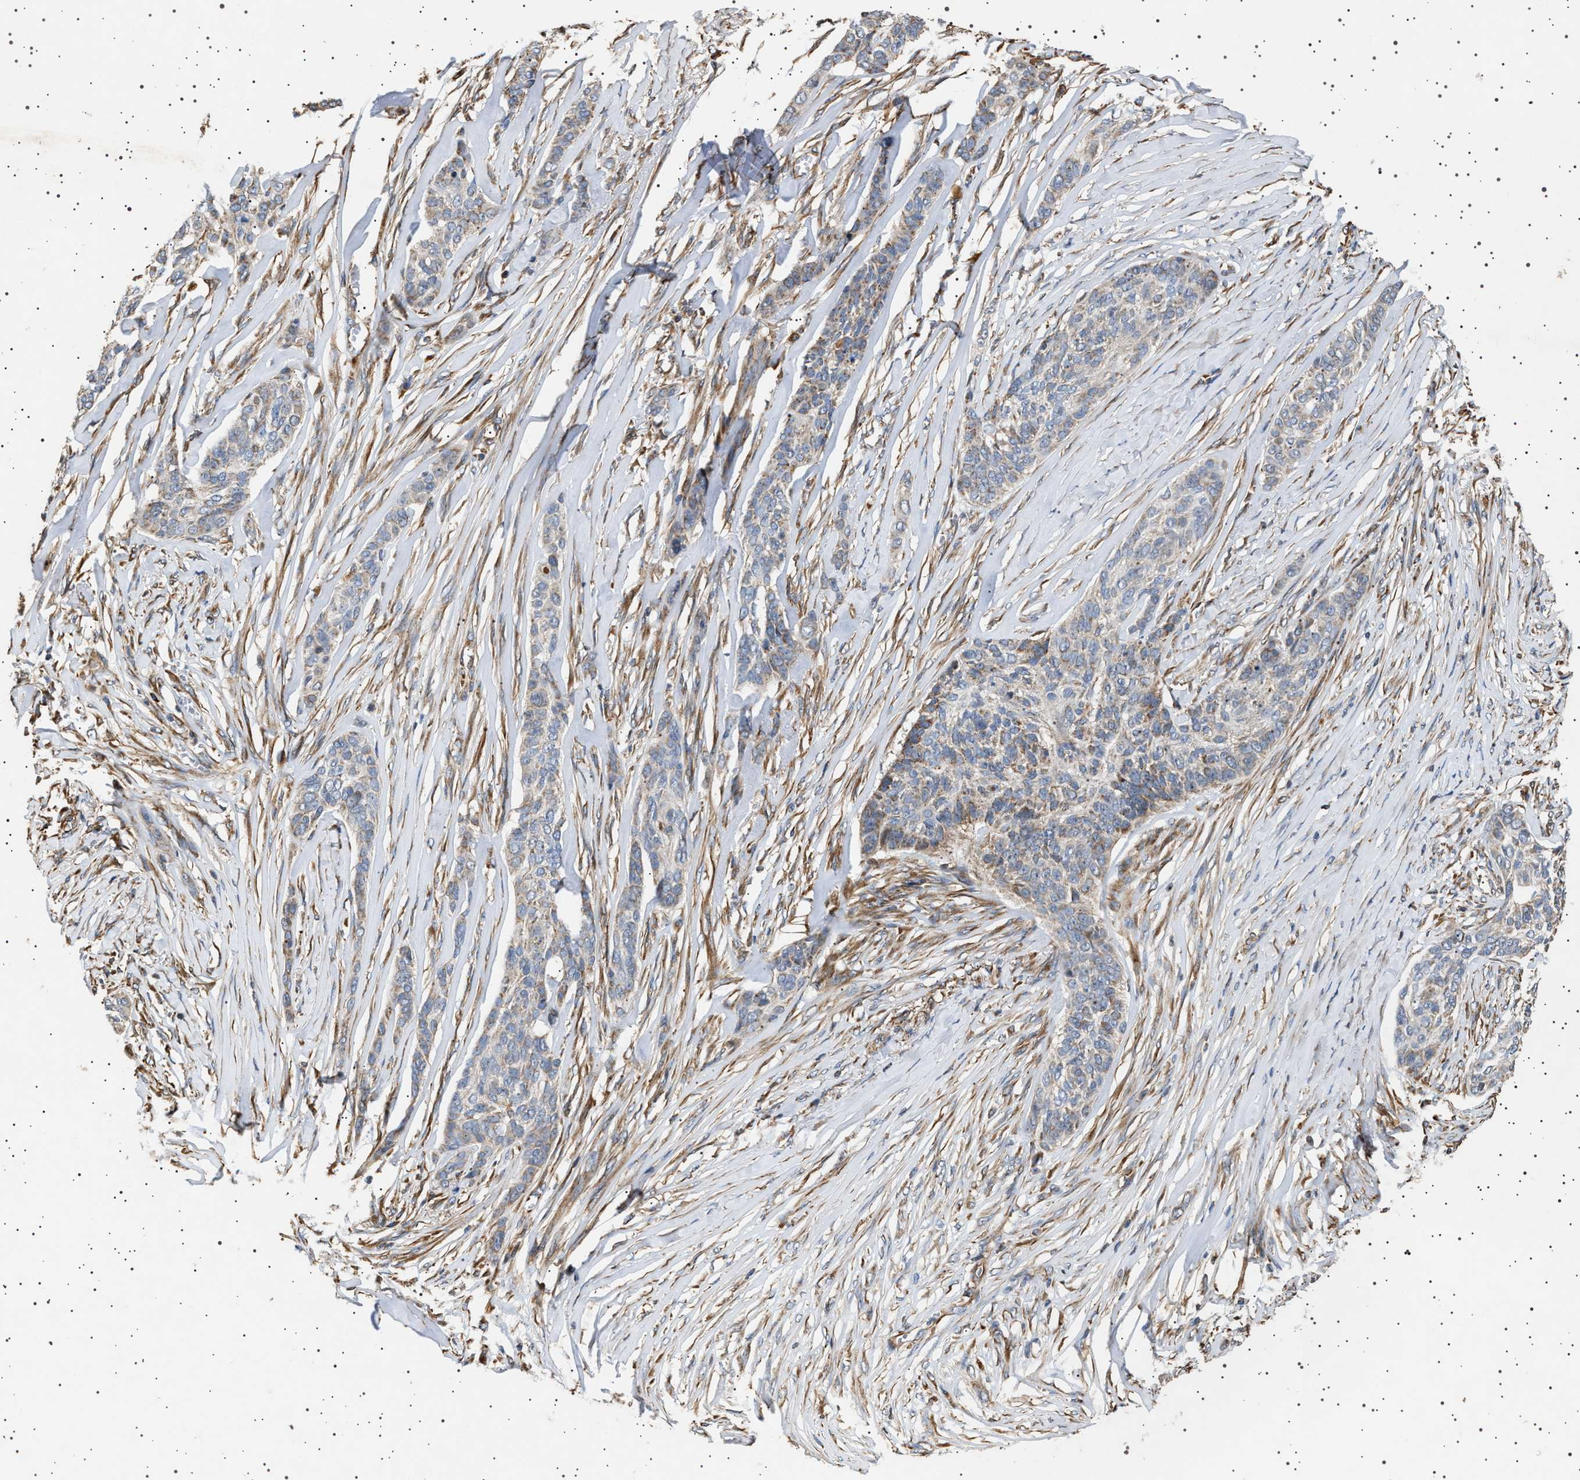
{"staining": {"intensity": "negative", "quantity": "none", "location": "none"}, "tissue": "skin cancer", "cell_type": "Tumor cells", "image_type": "cancer", "snomed": [{"axis": "morphology", "description": "Basal cell carcinoma"}, {"axis": "topography", "description": "Skin"}], "caption": "IHC histopathology image of neoplastic tissue: human skin basal cell carcinoma stained with DAB demonstrates no significant protein staining in tumor cells.", "gene": "TRUB2", "patient": {"sex": "male", "age": 85}}